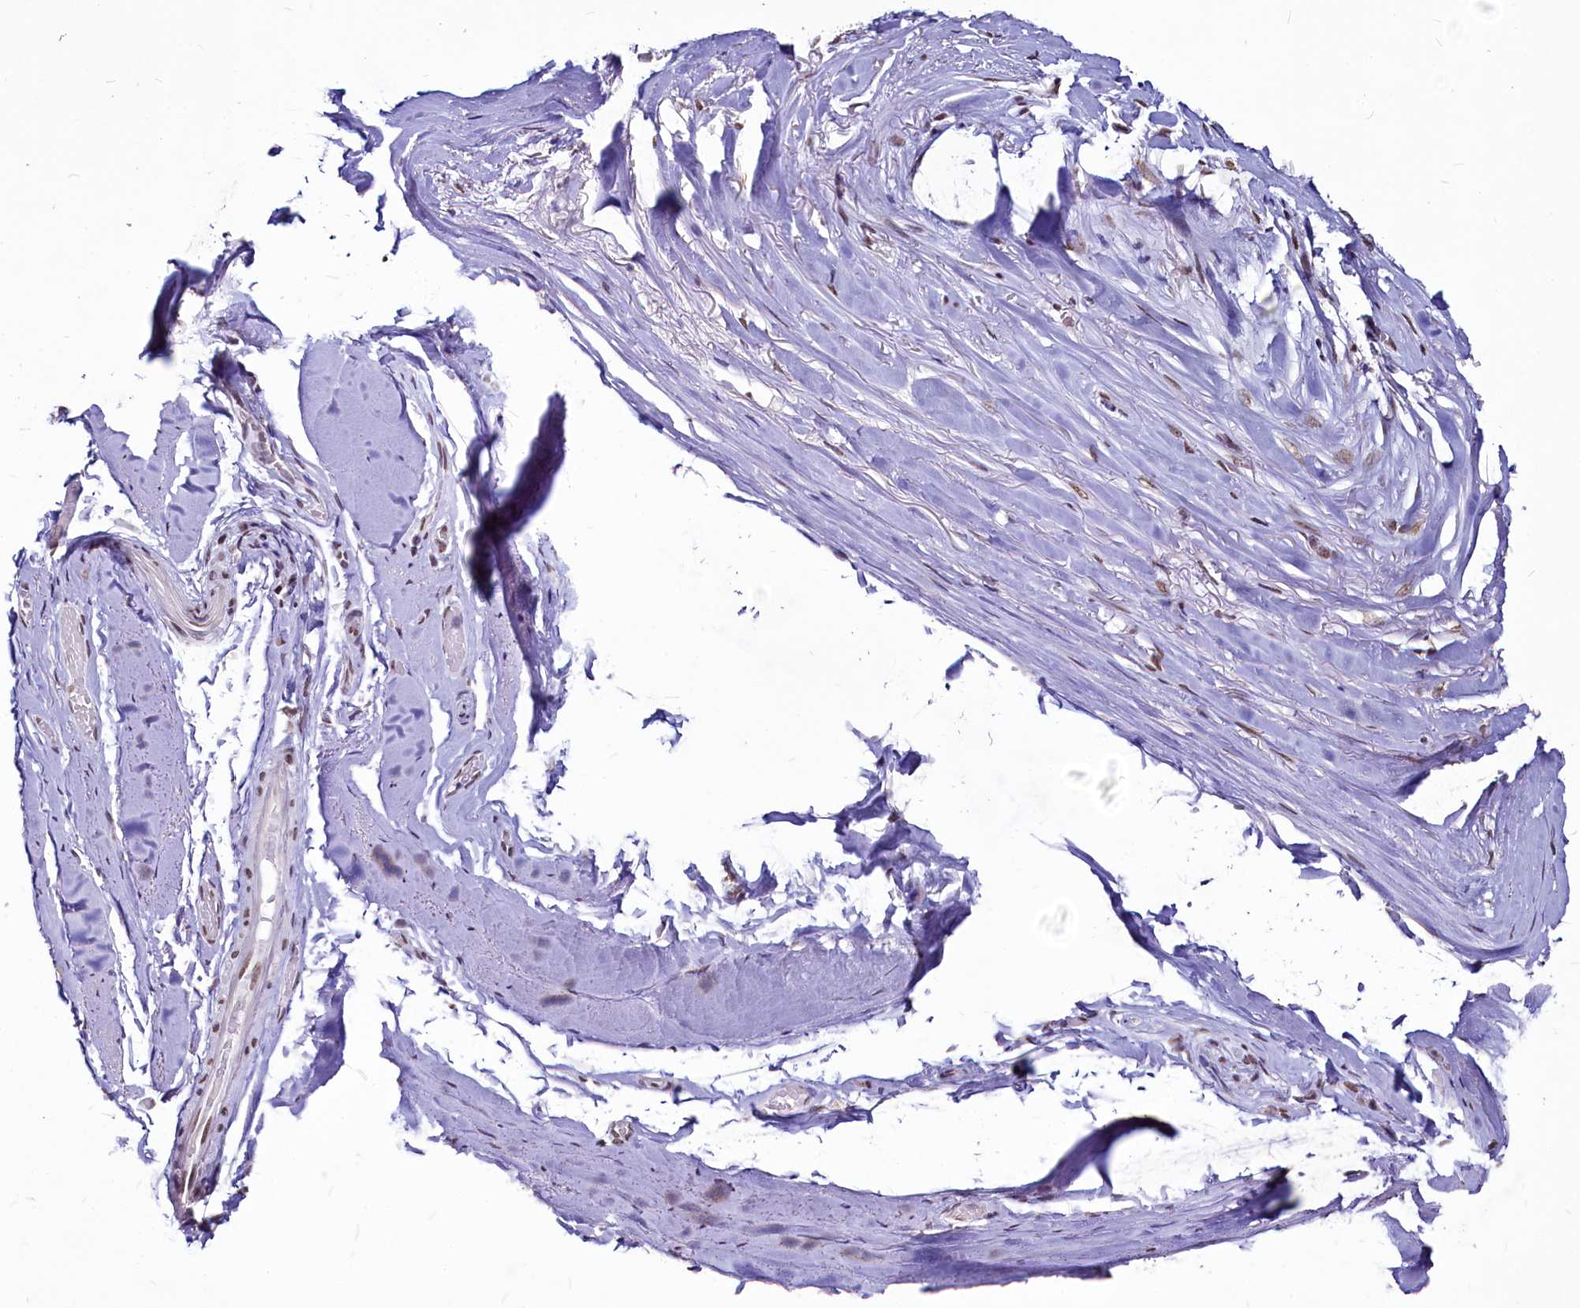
{"staining": {"intensity": "negative", "quantity": "none", "location": "none"}, "tissue": "adipose tissue", "cell_type": "Adipocytes", "image_type": "normal", "snomed": [{"axis": "morphology", "description": "Normal tissue, NOS"}, {"axis": "morphology", "description": "Basal cell carcinoma"}, {"axis": "topography", "description": "Skin"}], "caption": "Immunohistochemical staining of unremarkable human adipose tissue exhibits no significant staining in adipocytes. The staining is performed using DAB (3,3'-diaminobenzidine) brown chromogen with nuclei counter-stained in using hematoxylin.", "gene": "PARPBP", "patient": {"sex": "female", "age": 89}}